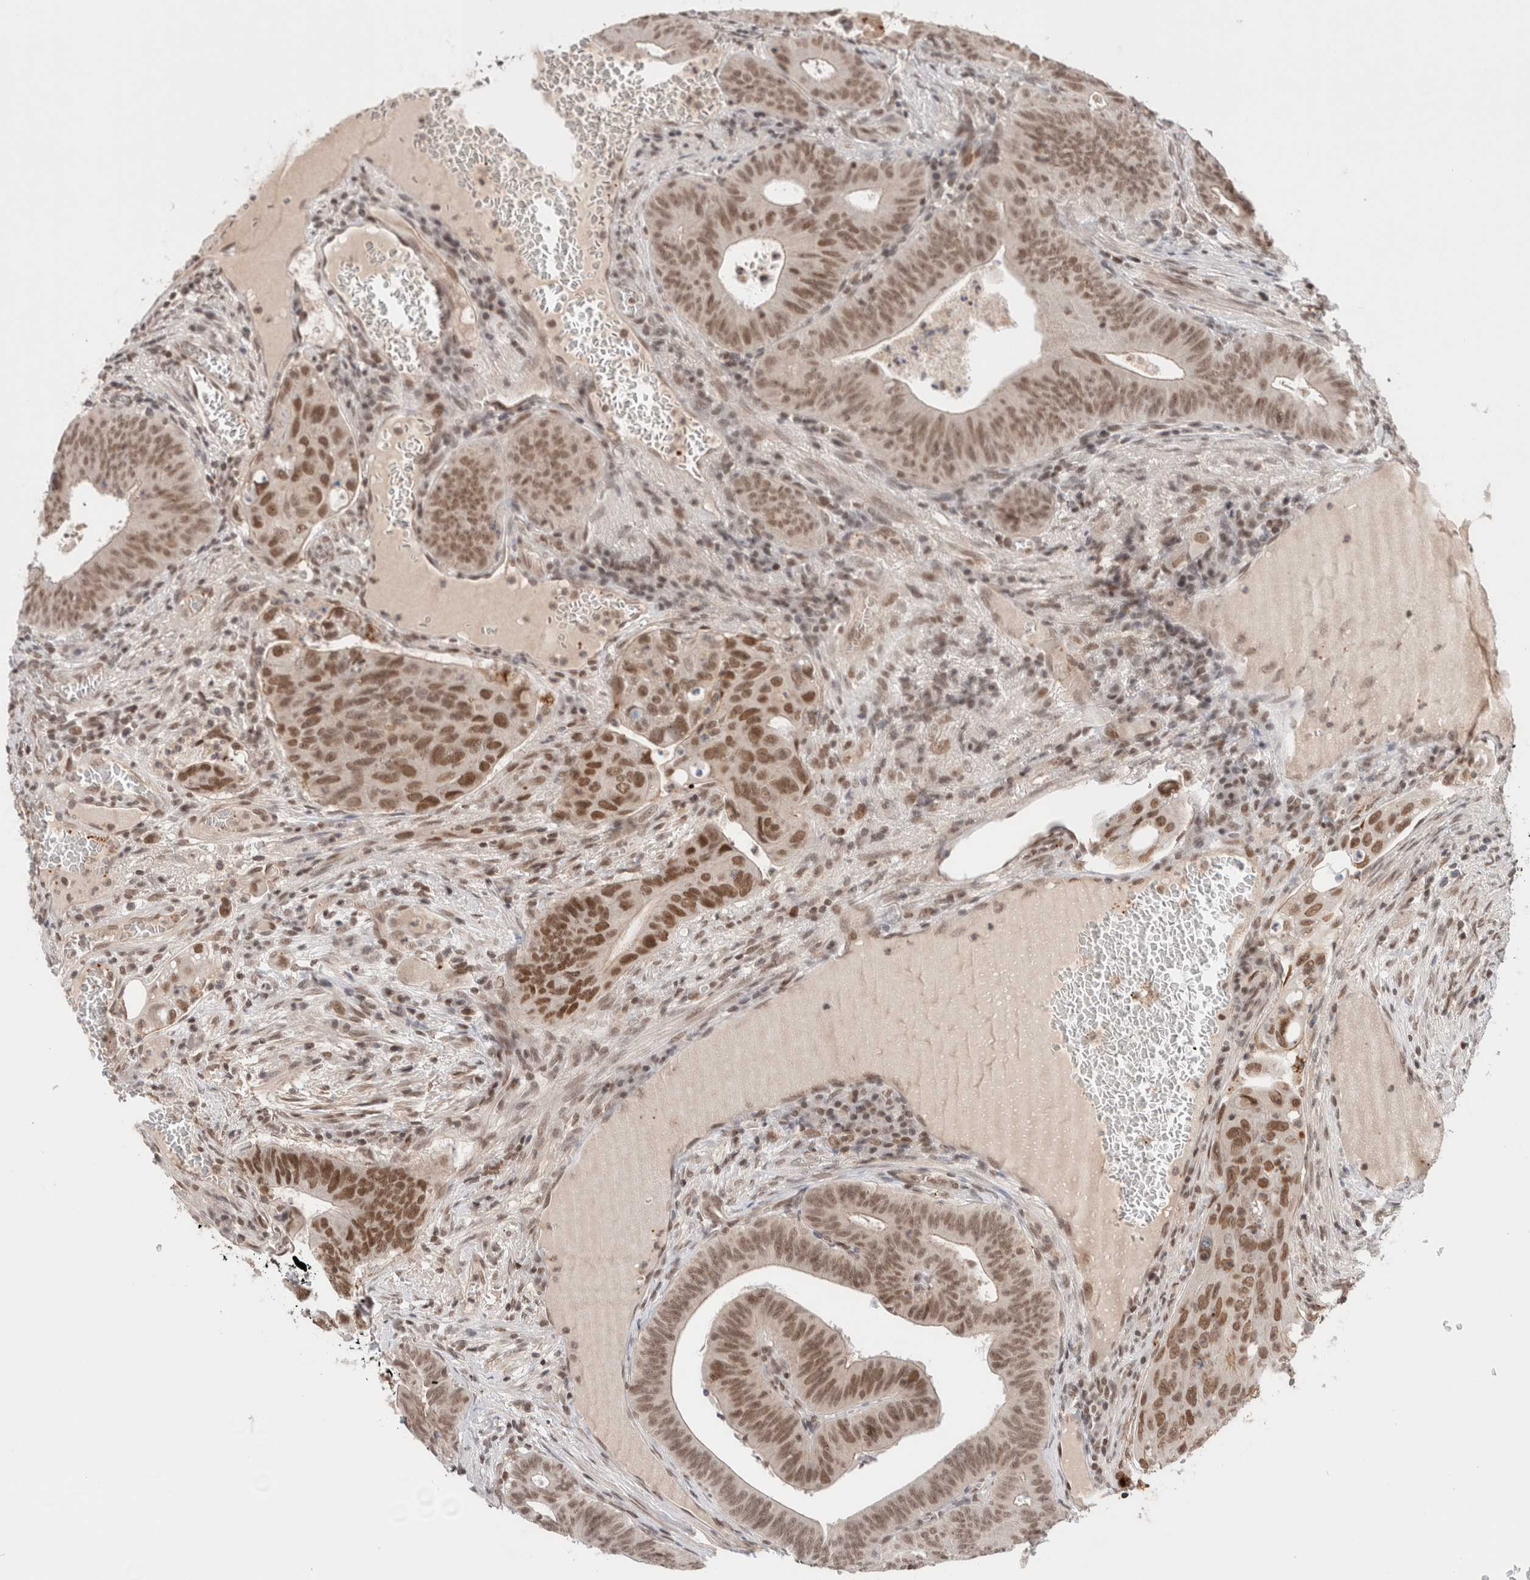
{"staining": {"intensity": "moderate", "quantity": ">75%", "location": "nuclear"}, "tissue": "colorectal cancer", "cell_type": "Tumor cells", "image_type": "cancer", "snomed": [{"axis": "morphology", "description": "Adenocarcinoma, NOS"}, {"axis": "topography", "description": "Colon"}], "caption": "Tumor cells exhibit medium levels of moderate nuclear expression in about >75% of cells in human adenocarcinoma (colorectal).", "gene": "GATAD2A", "patient": {"sex": "male", "age": 87}}